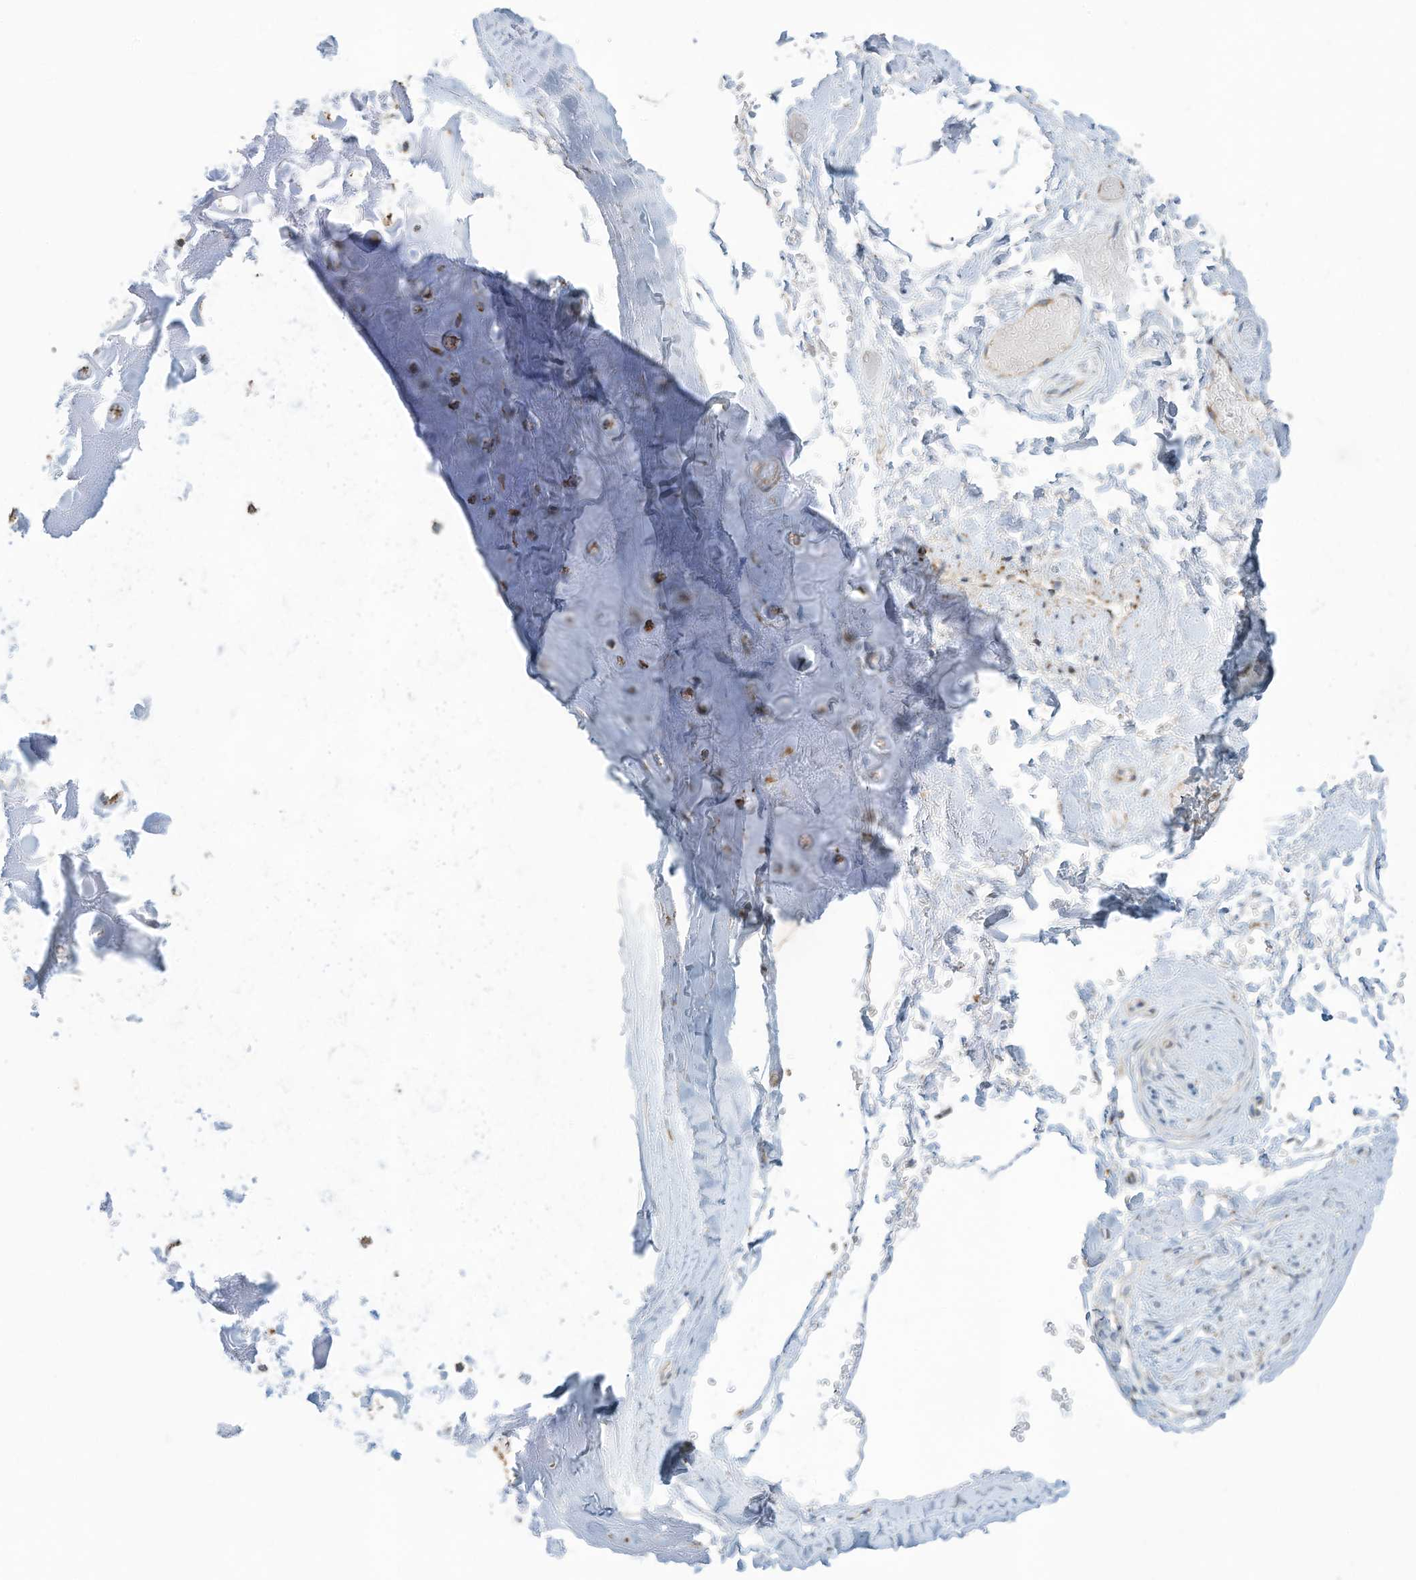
{"staining": {"intensity": "moderate", "quantity": "<25%", "location": "cytoplasmic/membranous"}, "tissue": "adipose tissue", "cell_type": "Adipocytes", "image_type": "normal", "snomed": [{"axis": "morphology", "description": "Normal tissue, NOS"}, {"axis": "morphology", "description": "Basal cell carcinoma"}, {"axis": "topography", "description": "Skin"}], "caption": "A micrograph of human adipose tissue stained for a protein displays moderate cytoplasmic/membranous brown staining in adipocytes.", "gene": "SCGB1D2", "patient": {"sex": "female", "age": 89}}